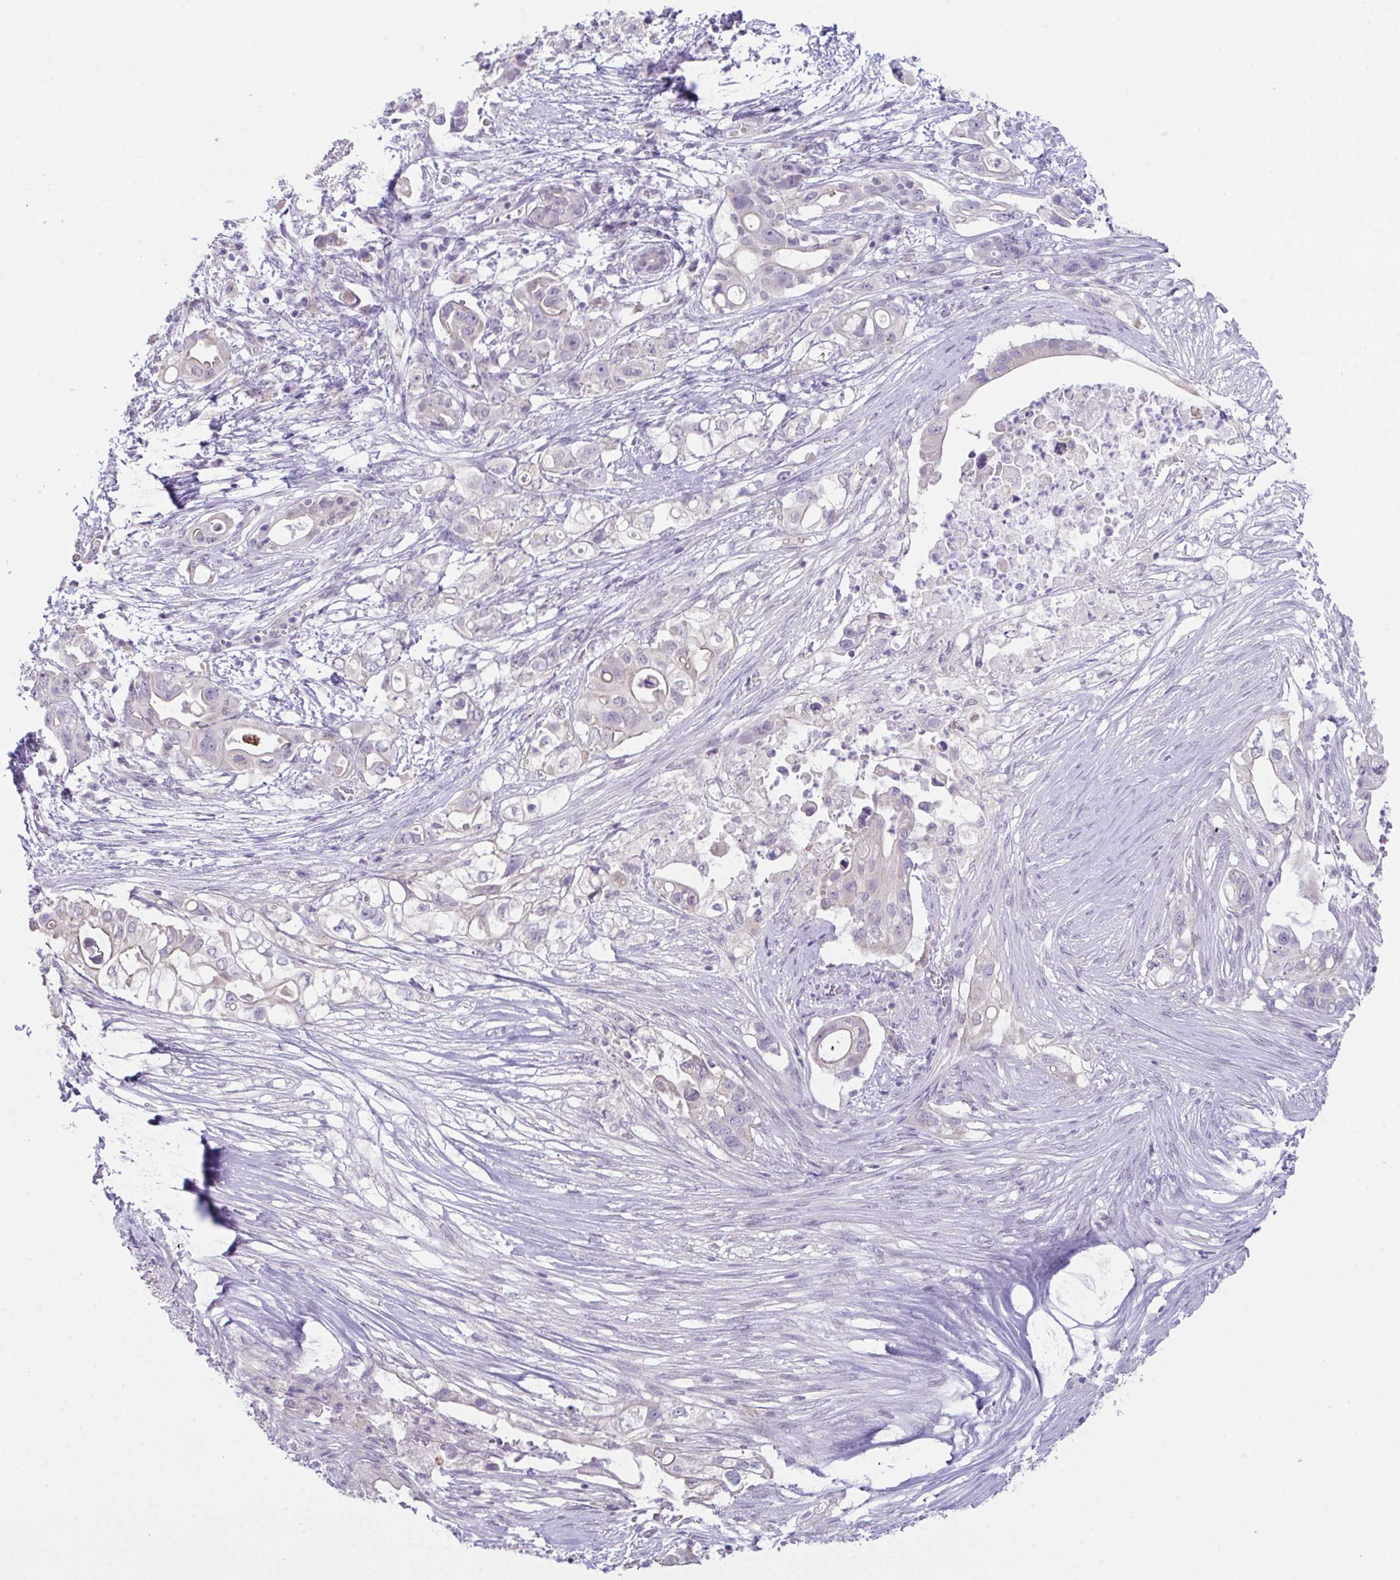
{"staining": {"intensity": "negative", "quantity": "none", "location": "none"}, "tissue": "pancreatic cancer", "cell_type": "Tumor cells", "image_type": "cancer", "snomed": [{"axis": "morphology", "description": "Adenocarcinoma, NOS"}, {"axis": "topography", "description": "Pancreas"}], "caption": "DAB immunohistochemical staining of pancreatic adenocarcinoma displays no significant positivity in tumor cells. The staining was performed using DAB to visualize the protein expression in brown, while the nuclei were stained in blue with hematoxylin (Magnification: 20x).", "gene": "ATP6V0D2", "patient": {"sex": "female", "age": 72}}